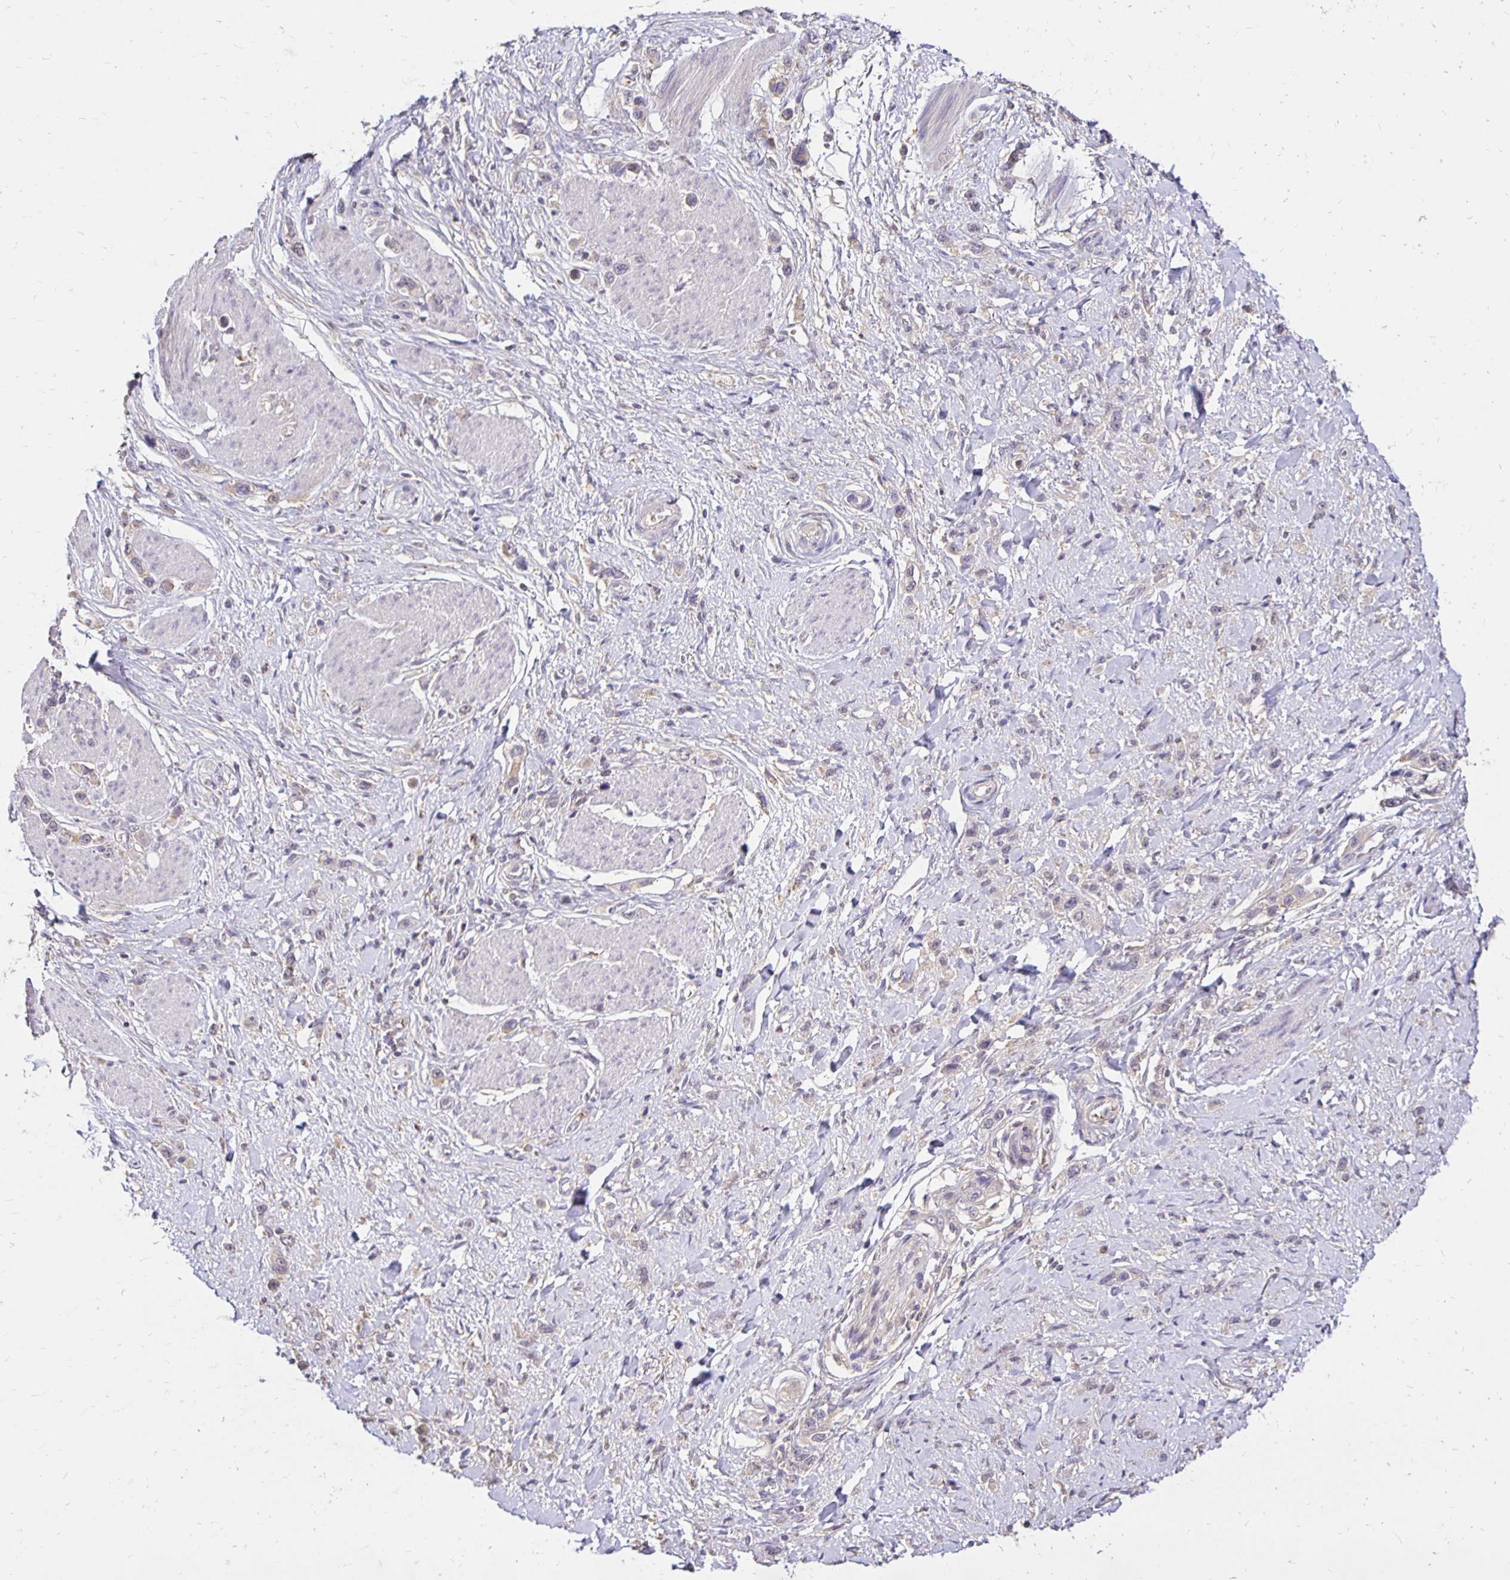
{"staining": {"intensity": "weak", "quantity": "<25%", "location": "cytoplasmic/membranous"}, "tissue": "stomach cancer", "cell_type": "Tumor cells", "image_type": "cancer", "snomed": [{"axis": "morphology", "description": "Adenocarcinoma, NOS"}, {"axis": "topography", "description": "Stomach"}], "caption": "This is an IHC histopathology image of stomach adenocarcinoma. There is no expression in tumor cells.", "gene": "PNPLA3", "patient": {"sex": "female", "age": 65}}